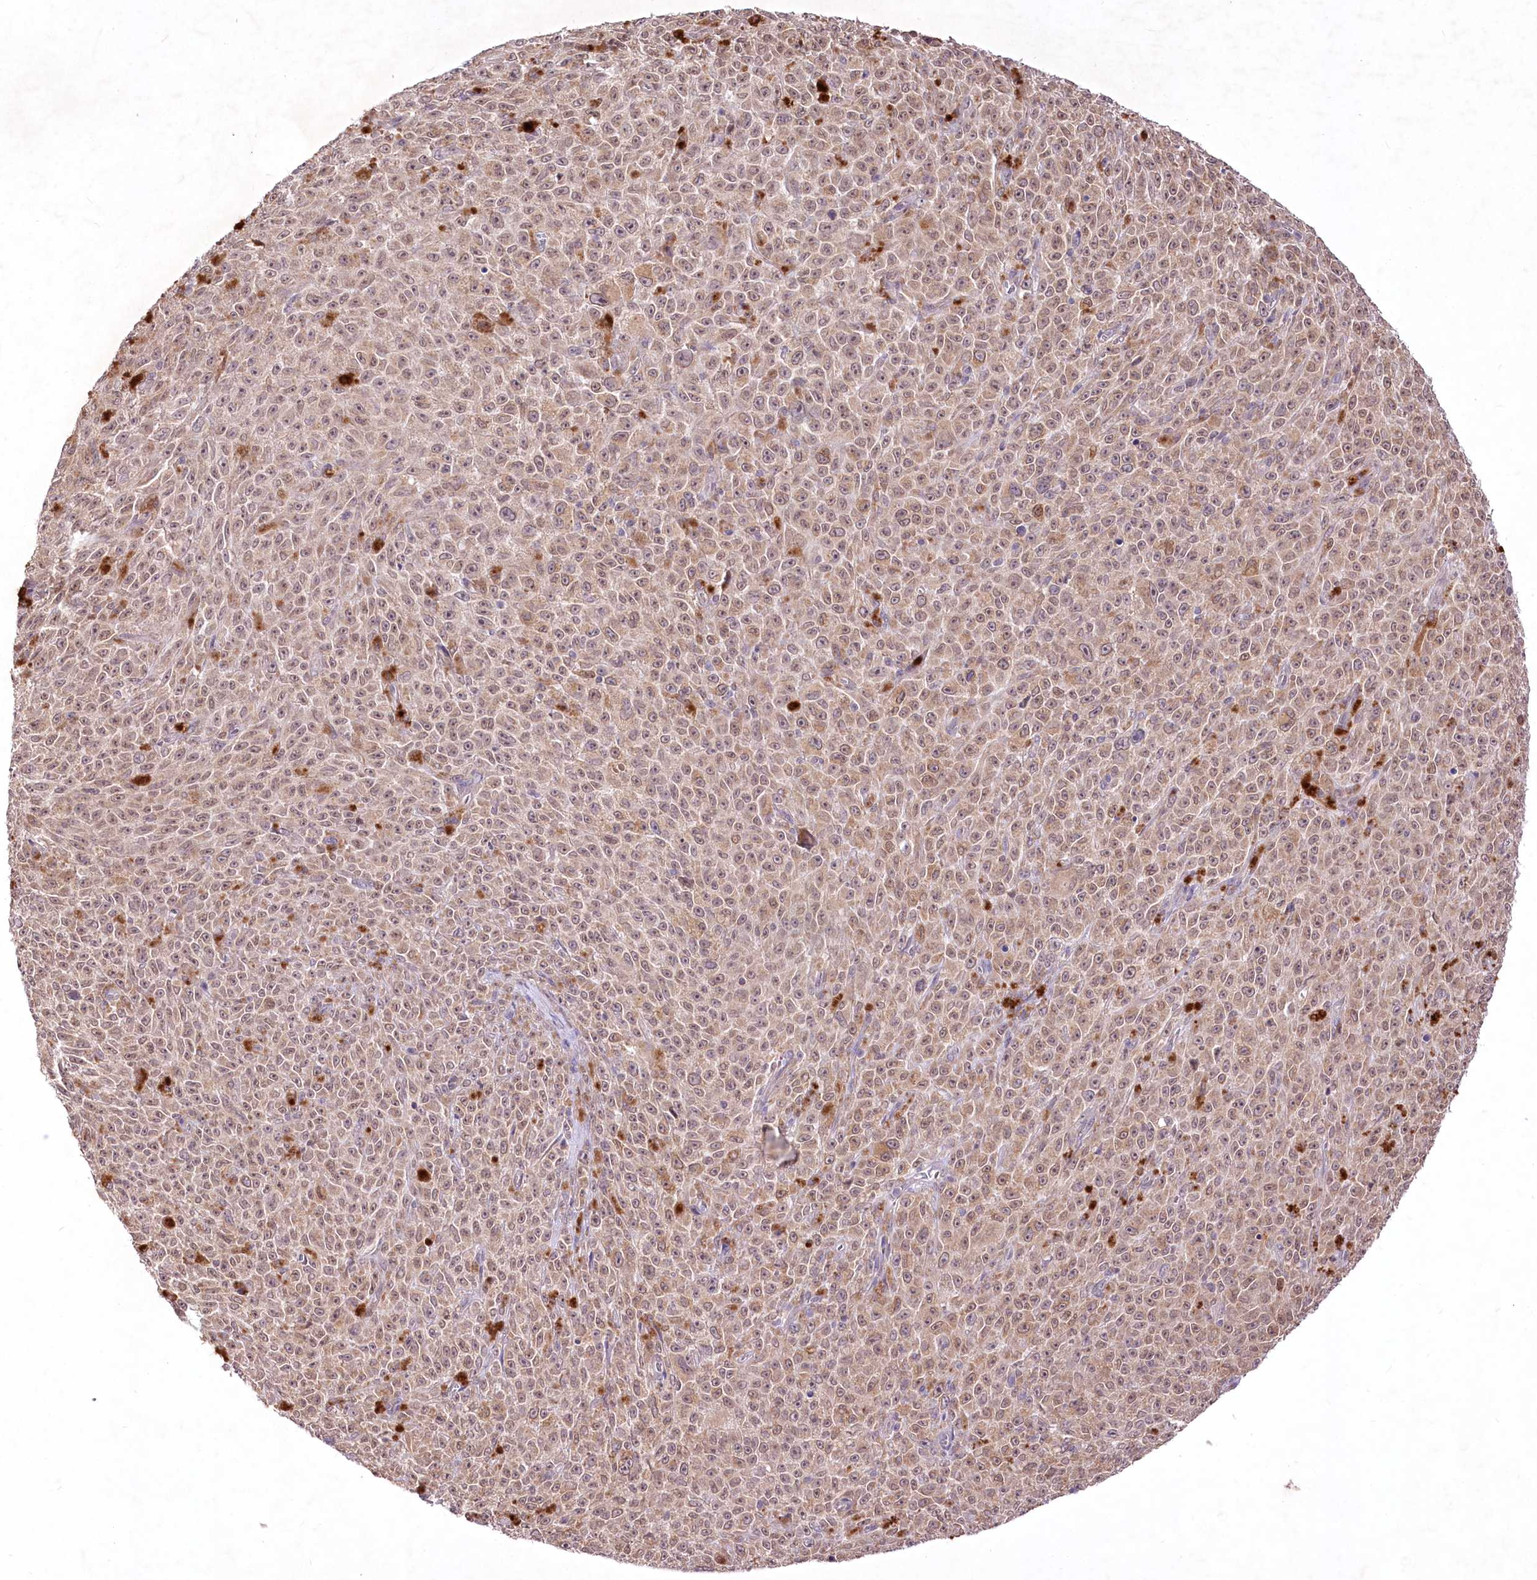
{"staining": {"intensity": "moderate", "quantity": ">75%", "location": "cytoplasmic/membranous,nuclear"}, "tissue": "melanoma", "cell_type": "Tumor cells", "image_type": "cancer", "snomed": [{"axis": "morphology", "description": "Malignant melanoma, NOS"}, {"axis": "topography", "description": "Skin"}], "caption": "Immunohistochemistry (IHC) of melanoma demonstrates medium levels of moderate cytoplasmic/membranous and nuclear staining in approximately >75% of tumor cells.", "gene": "HELT", "patient": {"sex": "female", "age": 82}}